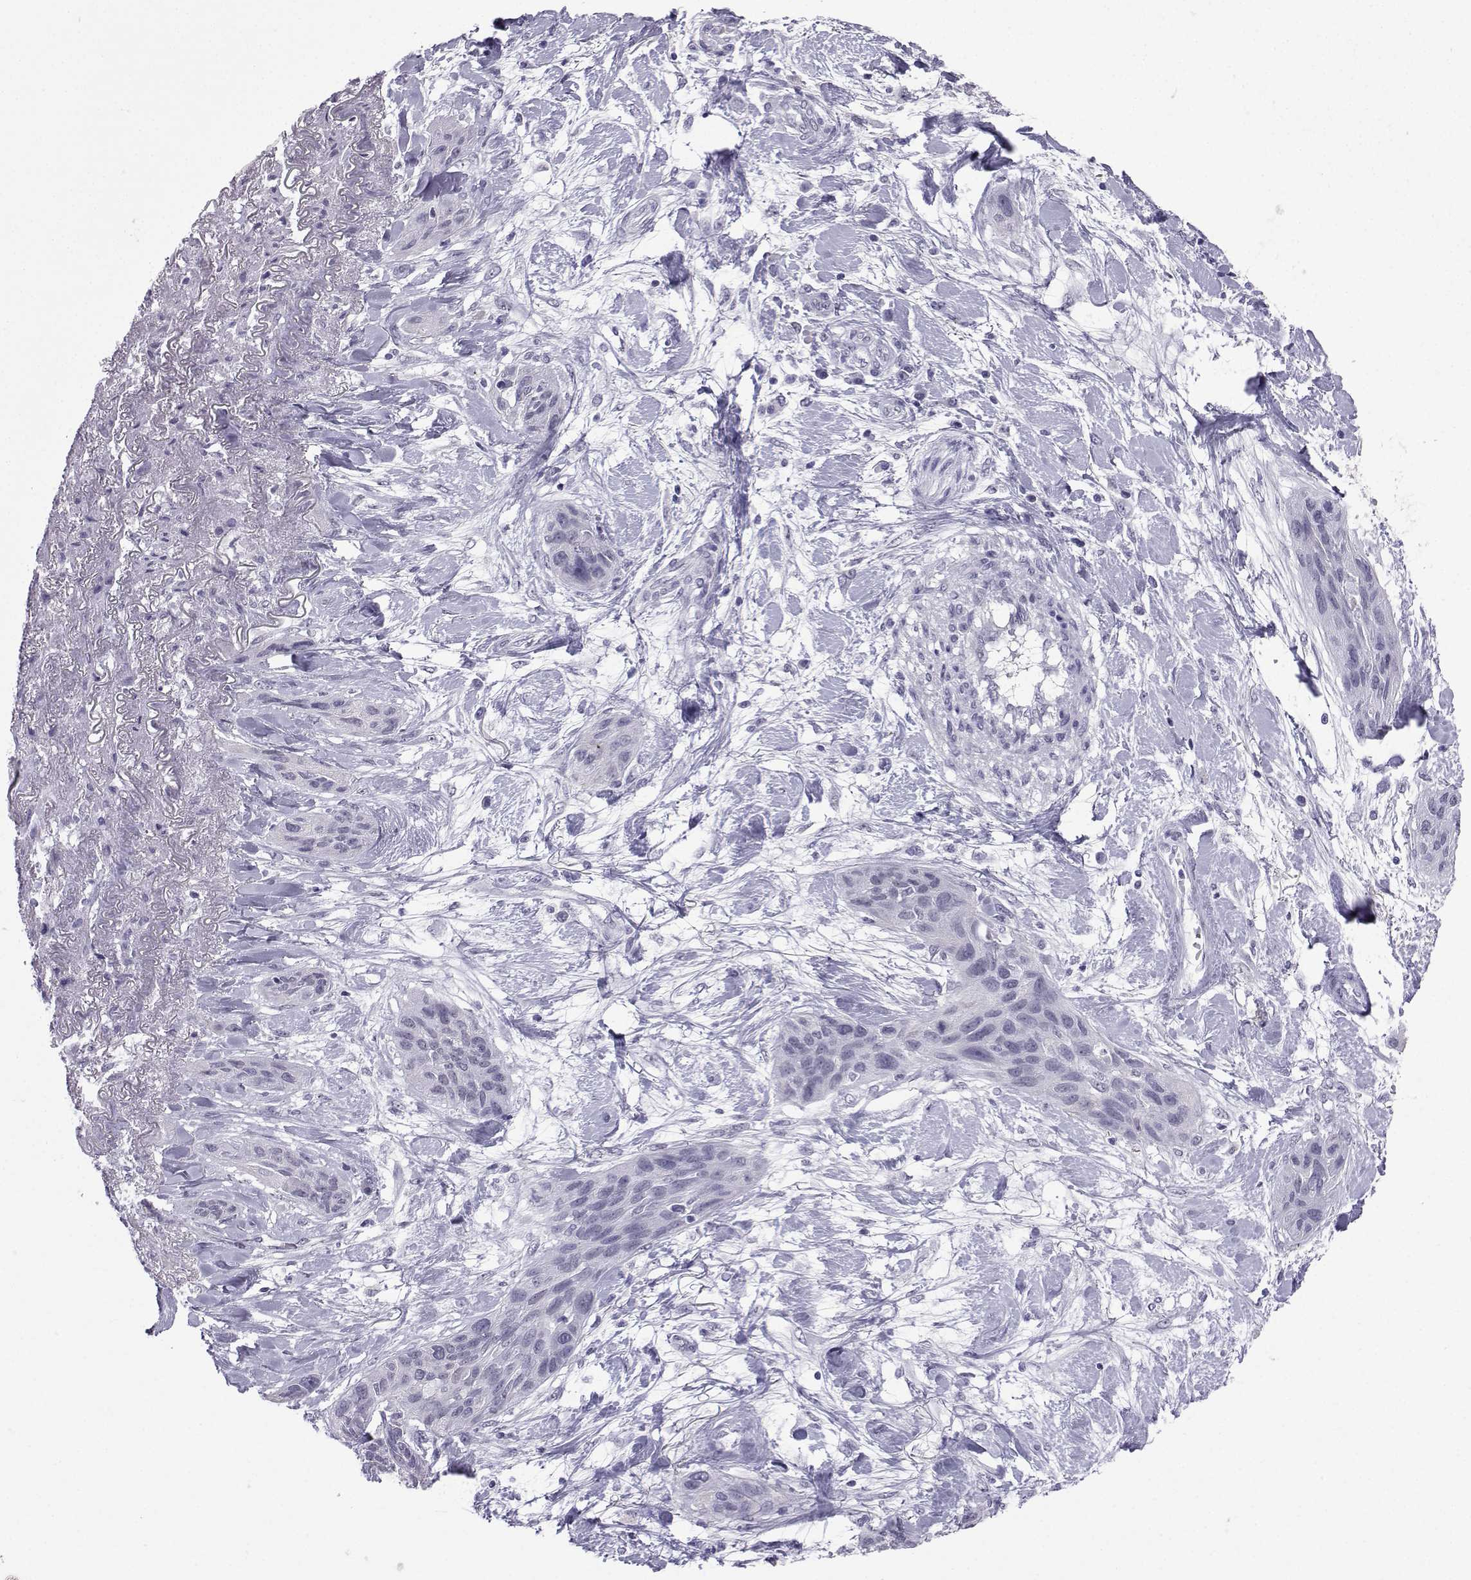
{"staining": {"intensity": "negative", "quantity": "none", "location": "none"}, "tissue": "lung cancer", "cell_type": "Tumor cells", "image_type": "cancer", "snomed": [{"axis": "morphology", "description": "Squamous cell carcinoma, NOS"}, {"axis": "topography", "description": "Lung"}], "caption": "Immunohistochemistry micrograph of lung cancer (squamous cell carcinoma) stained for a protein (brown), which displays no staining in tumor cells.", "gene": "LORICRIN", "patient": {"sex": "female", "age": 70}}